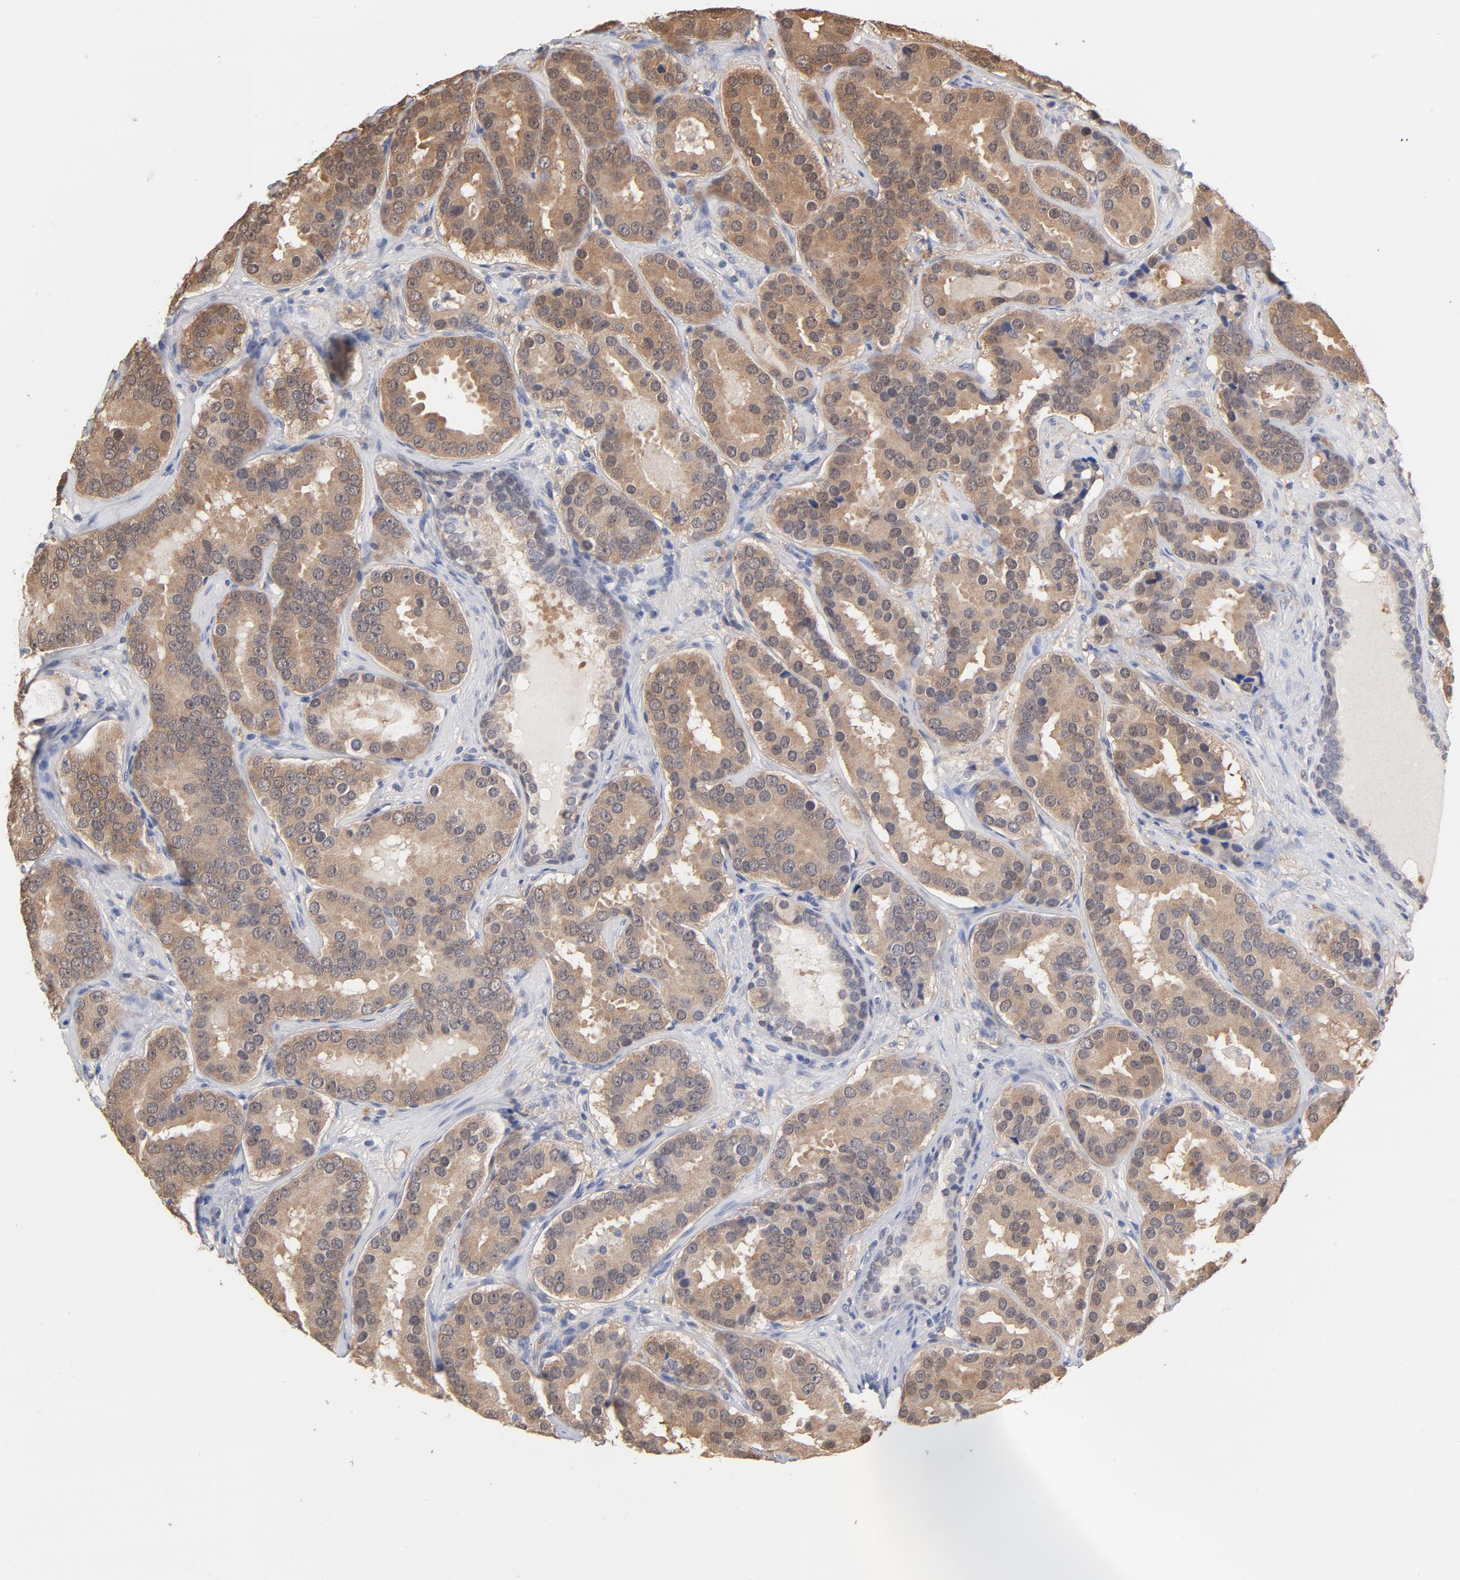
{"staining": {"intensity": "moderate", "quantity": "25%-75%", "location": "cytoplasmic/membranous"}, "tissue": "prostate cancer", "cell_type": "Tumor cells", "image_type": "cancer", "snomed": [{"axis": "morphology", "description": "Adenocarcinoma, Low grade"}, {"axis": "topography", "description": "Prostate"}], "caption": "Adenocarcinoma (low-grade) (prostate) was stained to show a protein in brown. There is medium levels of moderate cytoplasmic/membranous expression in about 25%-75% of tumor cells.", "gene": "MIF", "patient": {"sex": "male", "age": 59}}